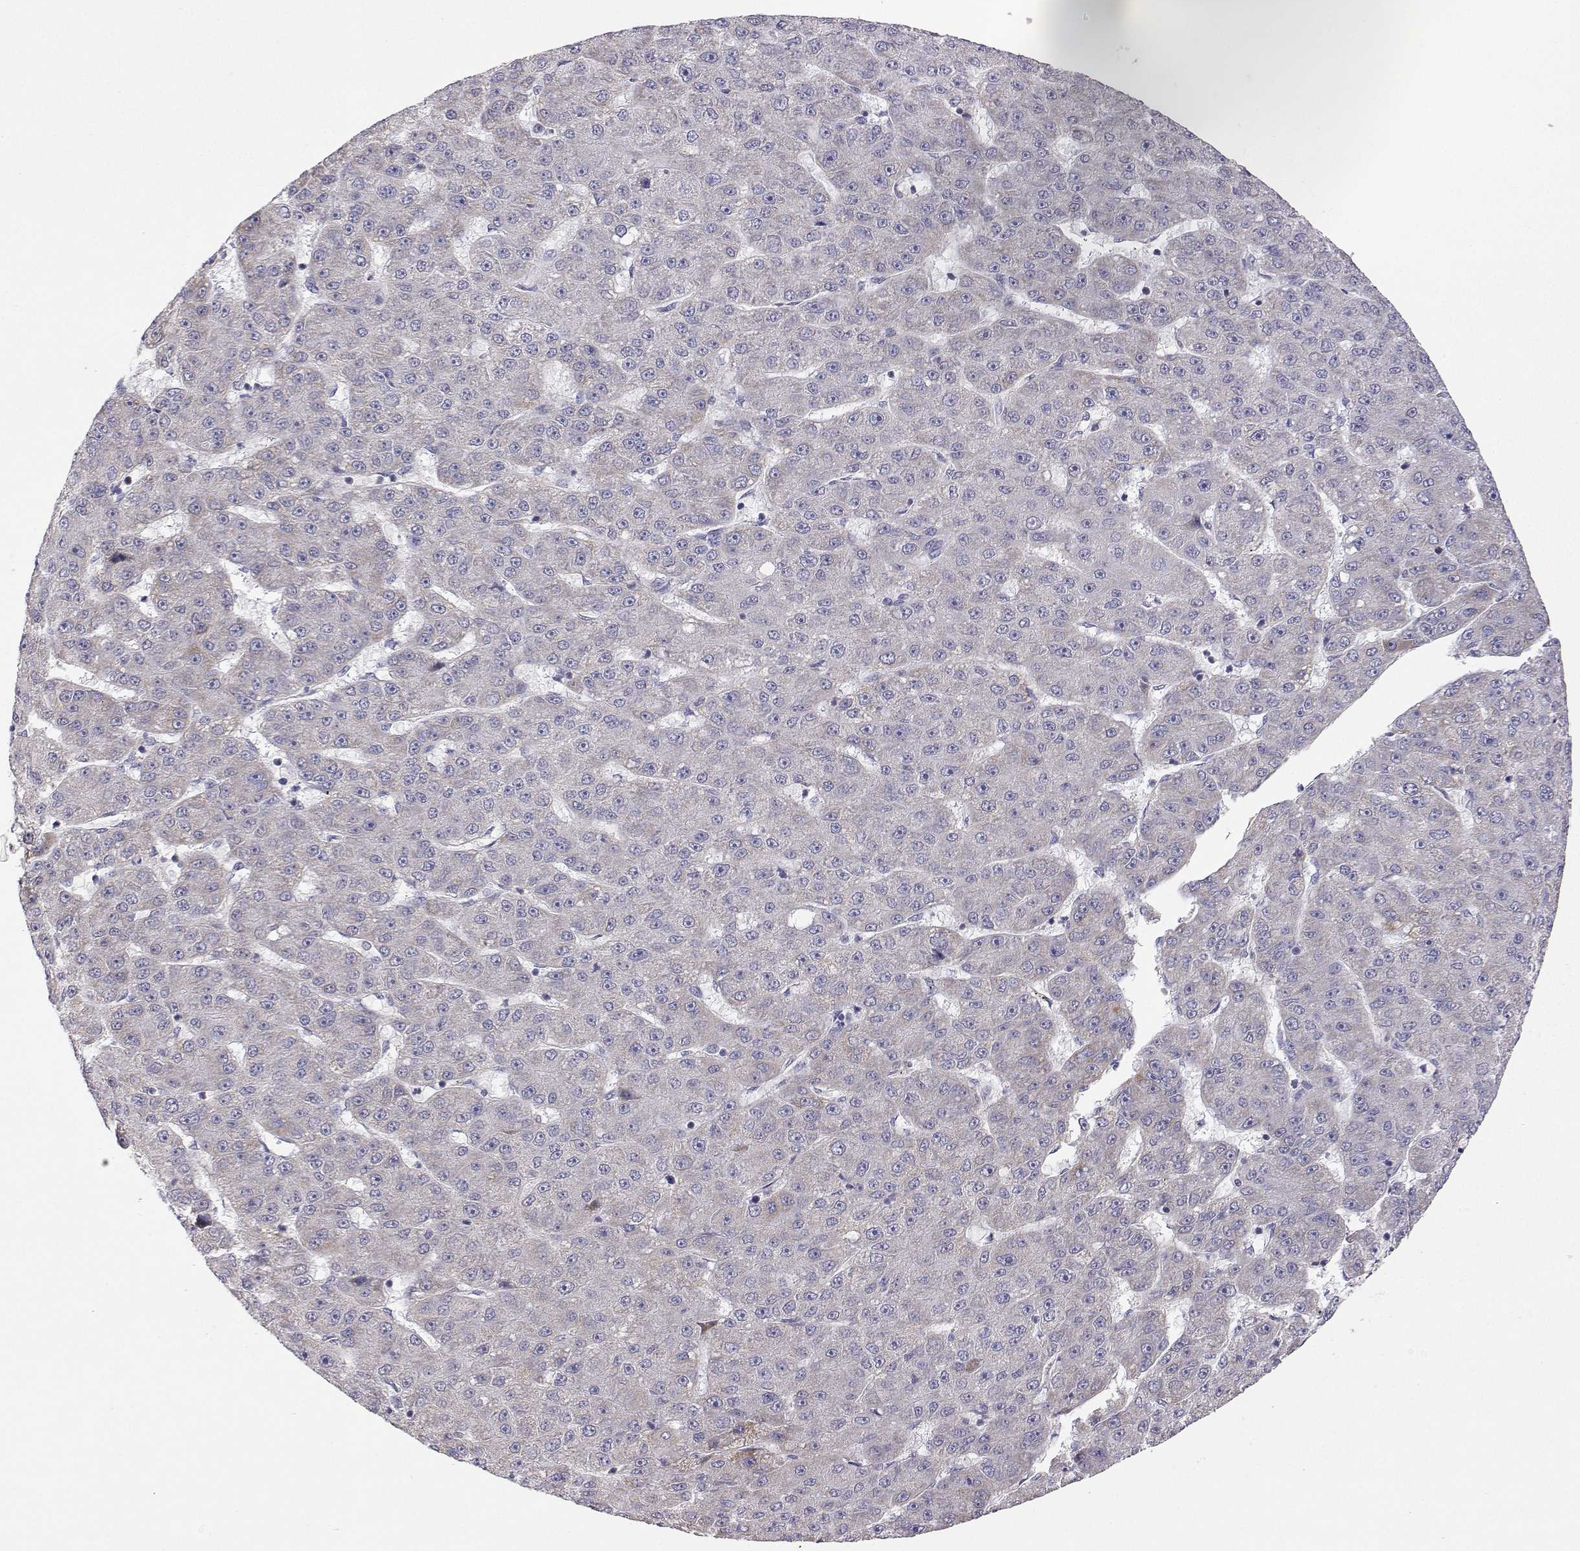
{"staining": {"intensity": "negative", "quantity": "none", "location": "none"}, "tissue": "liver cancer", "cell_type": "Tumor cells", "image_type": "cancer", "snomed": [{"axis": "morphology", "description": "Carcinoma, Hepatocellular, NOS"}, {"axis": "topography", "description": "Liver"}], "caption": "Histopathology image shows no protein positivity in tumor cells of liver cancer tissue.", "gene": "MRPL3", "patient": {"sex": "male", "age": 67}}